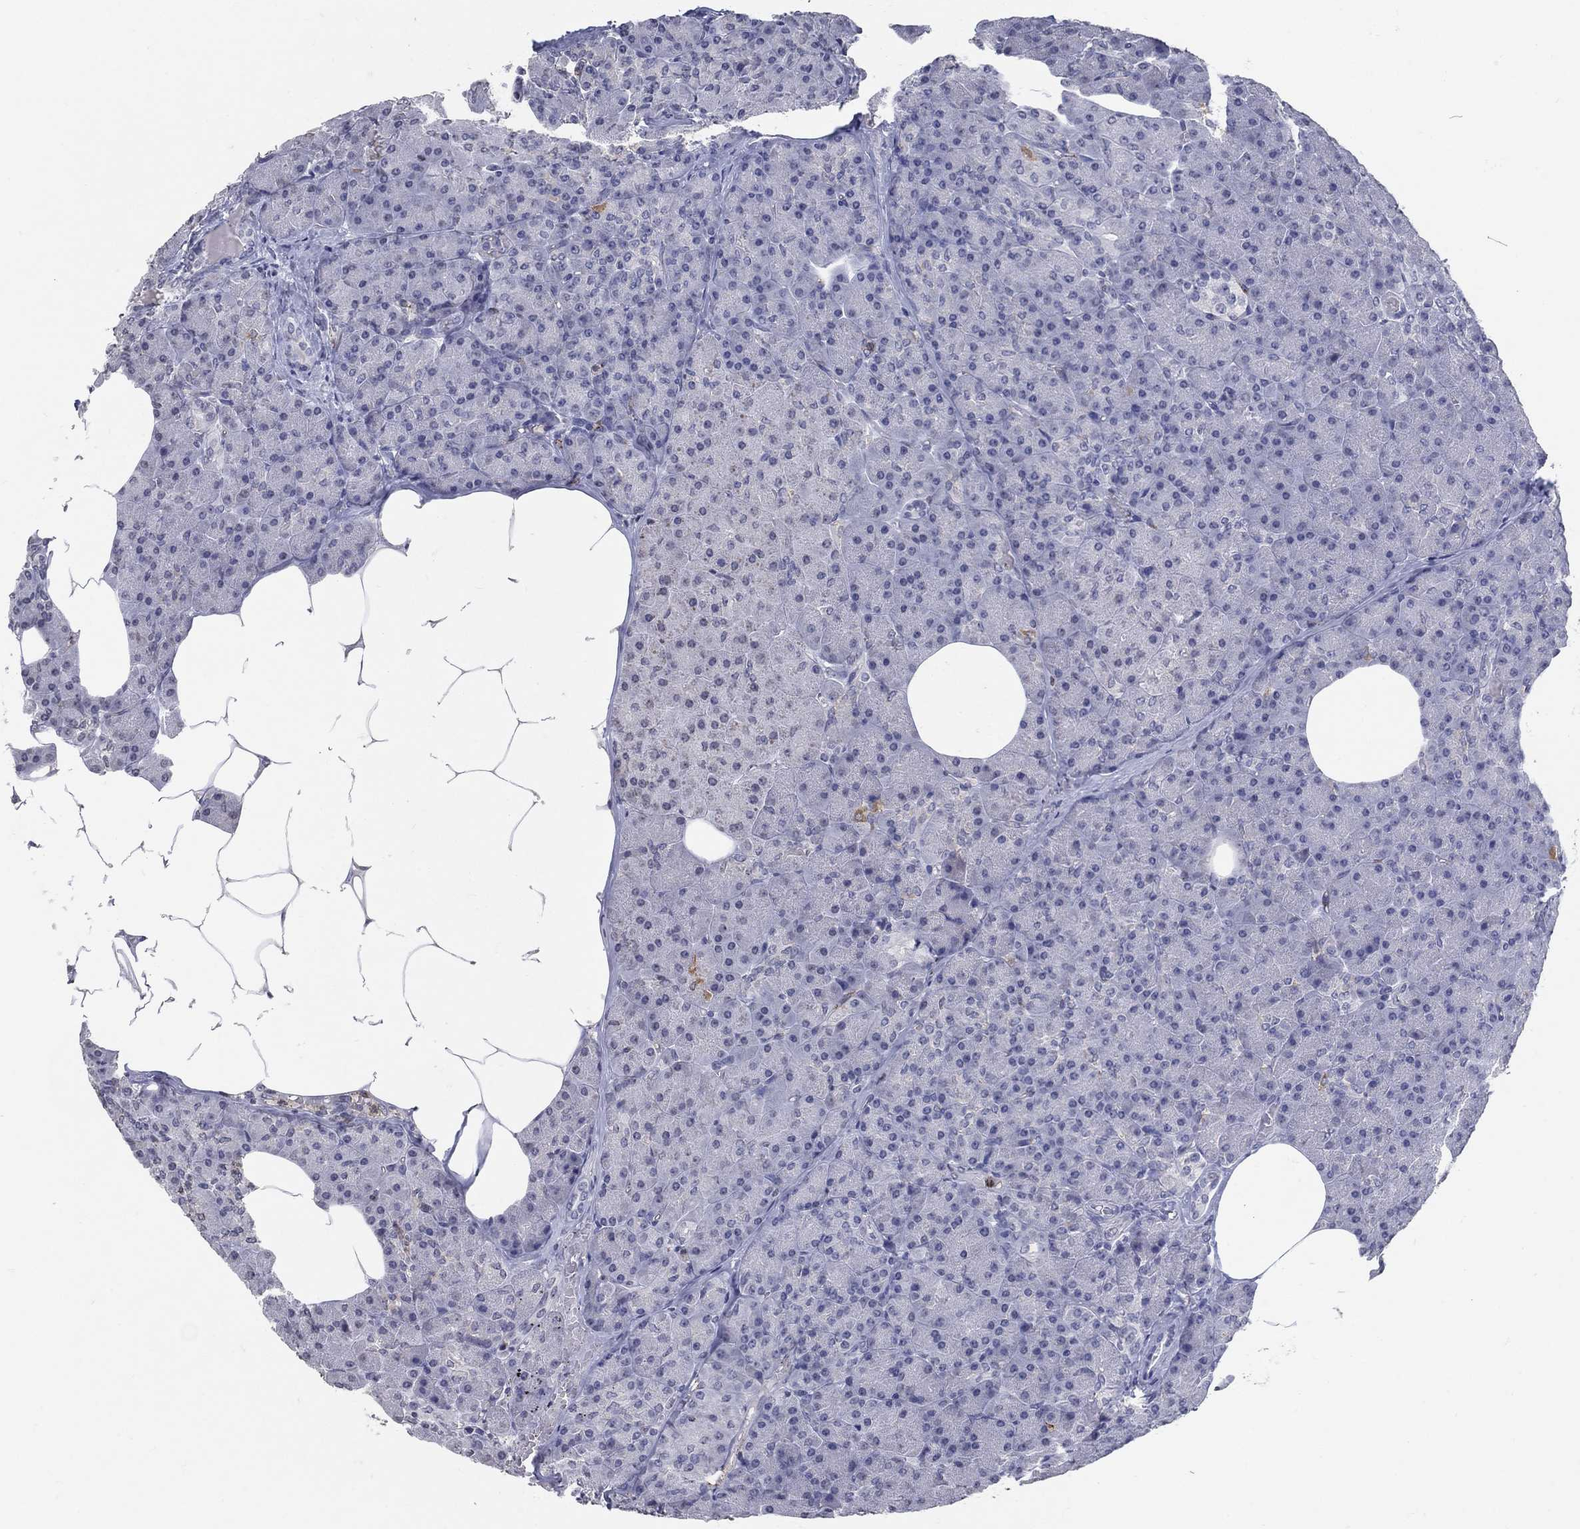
{"staining": {"intensity": "moderate", "quantity": "<25%", "location": "cytoplasmic/membranous"}, "tissue": "pancreas", "cell_type": "Exocrine glandular cells", "image_type": "normal", "snomed": [{"axis": "morphology", "description": "Normal tissue, NOS"}, {"axis": "topography", "description": "Pancreas"}], "caption": "Immunohistochemical staining of normal human pancreas reveals moderate cytoplasmic/membranous protein expression in approximately <25% of exocrine glandular cells.", "gene": "TINAG", "patient": {"sex": "female", "age": 45}}